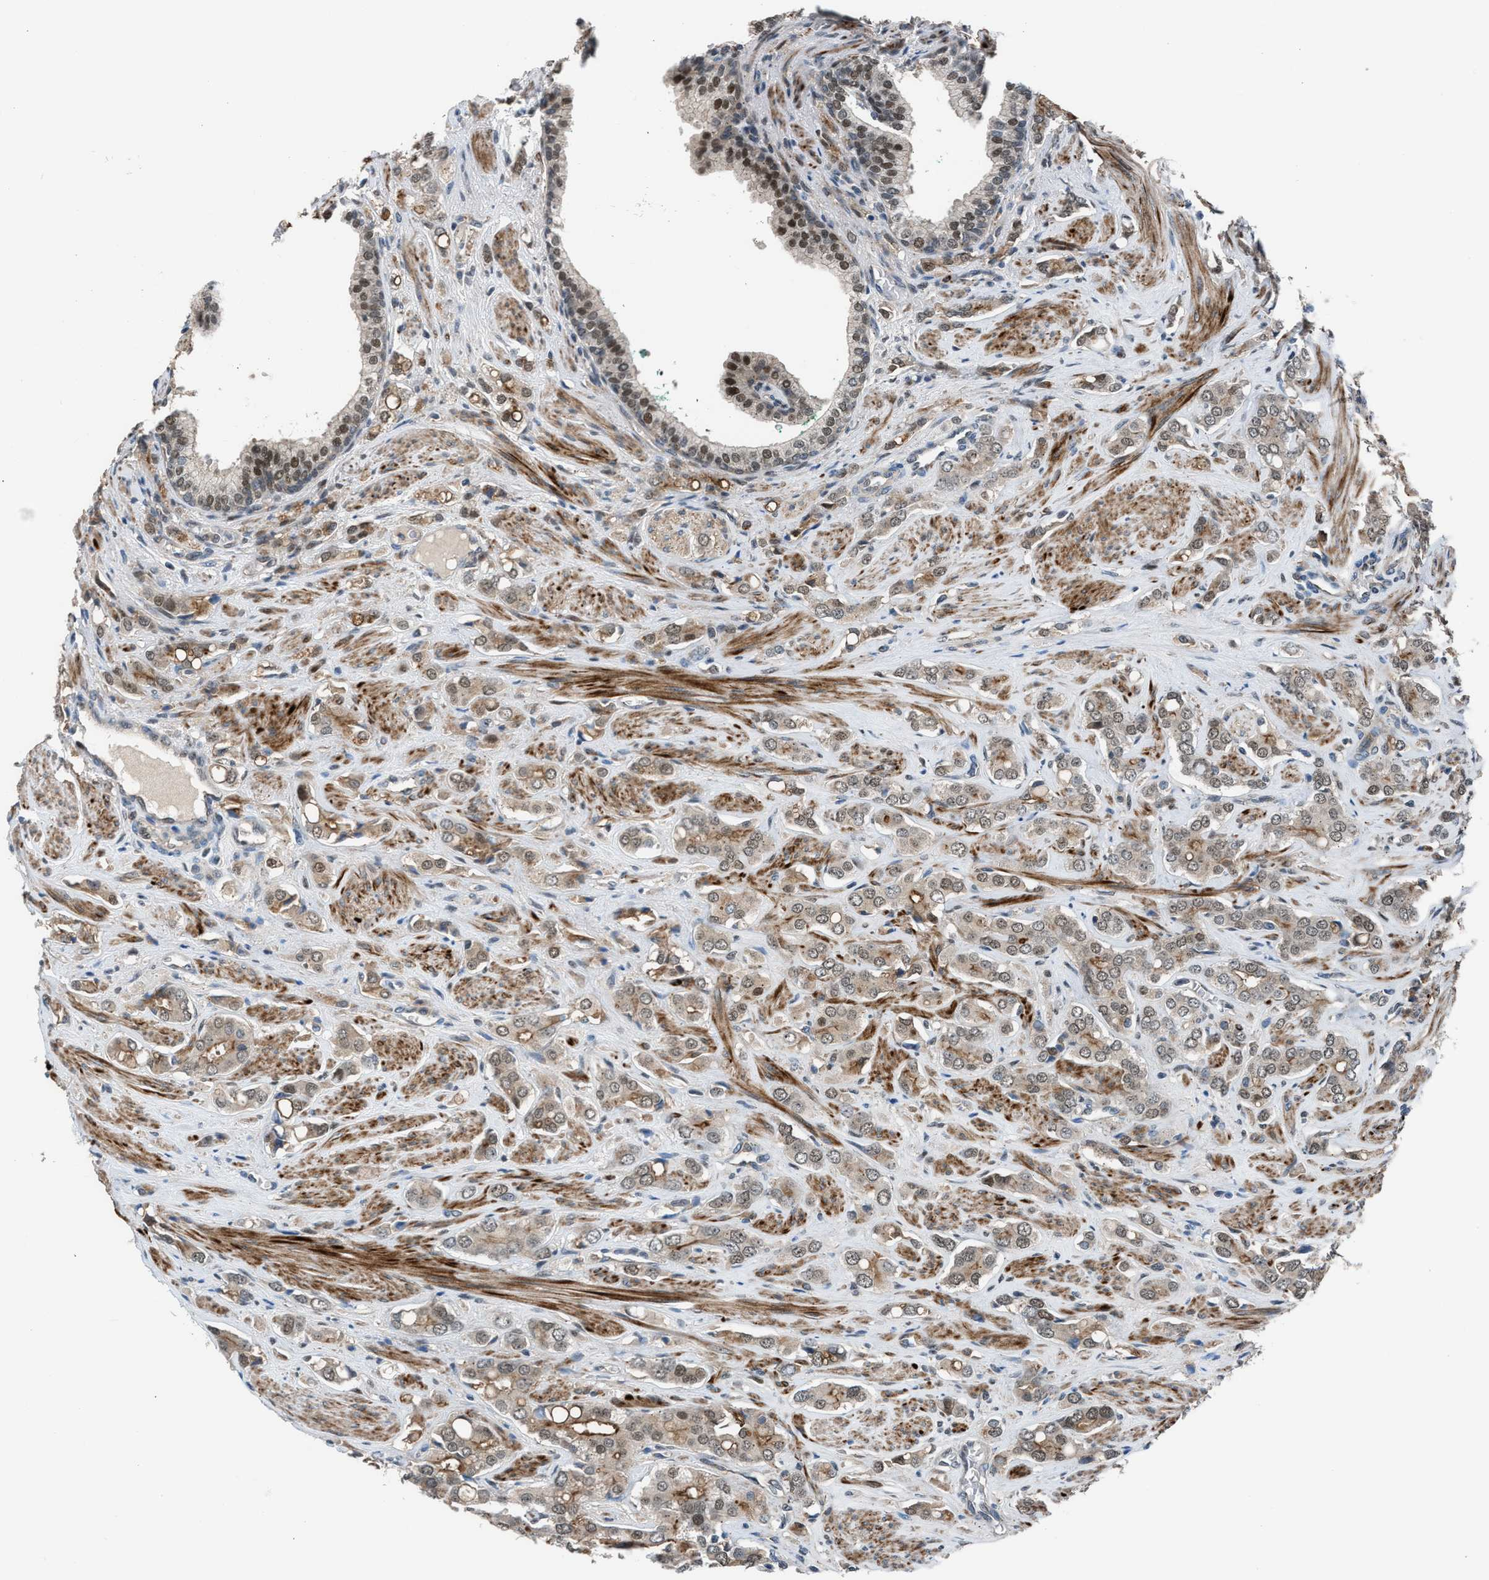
{"staining": {"intensity": "weak", "quantity": ">75%", "location": "cytoplasmic/membranous,nuclear"}, "tissue": "prostate cancer", "cell_type": "Tumor cells", "image_type": "cancer", "snomed": [{"axis": "morphology", "description": "Adenocarcinoma, High grade"}, {"axis": "topography", "description": "Prostate"}], "caption": "High-power microscopy captured an immunohistochemistry (IHC) micrograph of prostate cancer (adenocarcinoma (high-grade)), revealing weak cytoplasmic/membranous and nuclear expression in about >75% of tumor cells.", "gene": "CRTC1", "patient": {"sex": "male", "age": 52}}